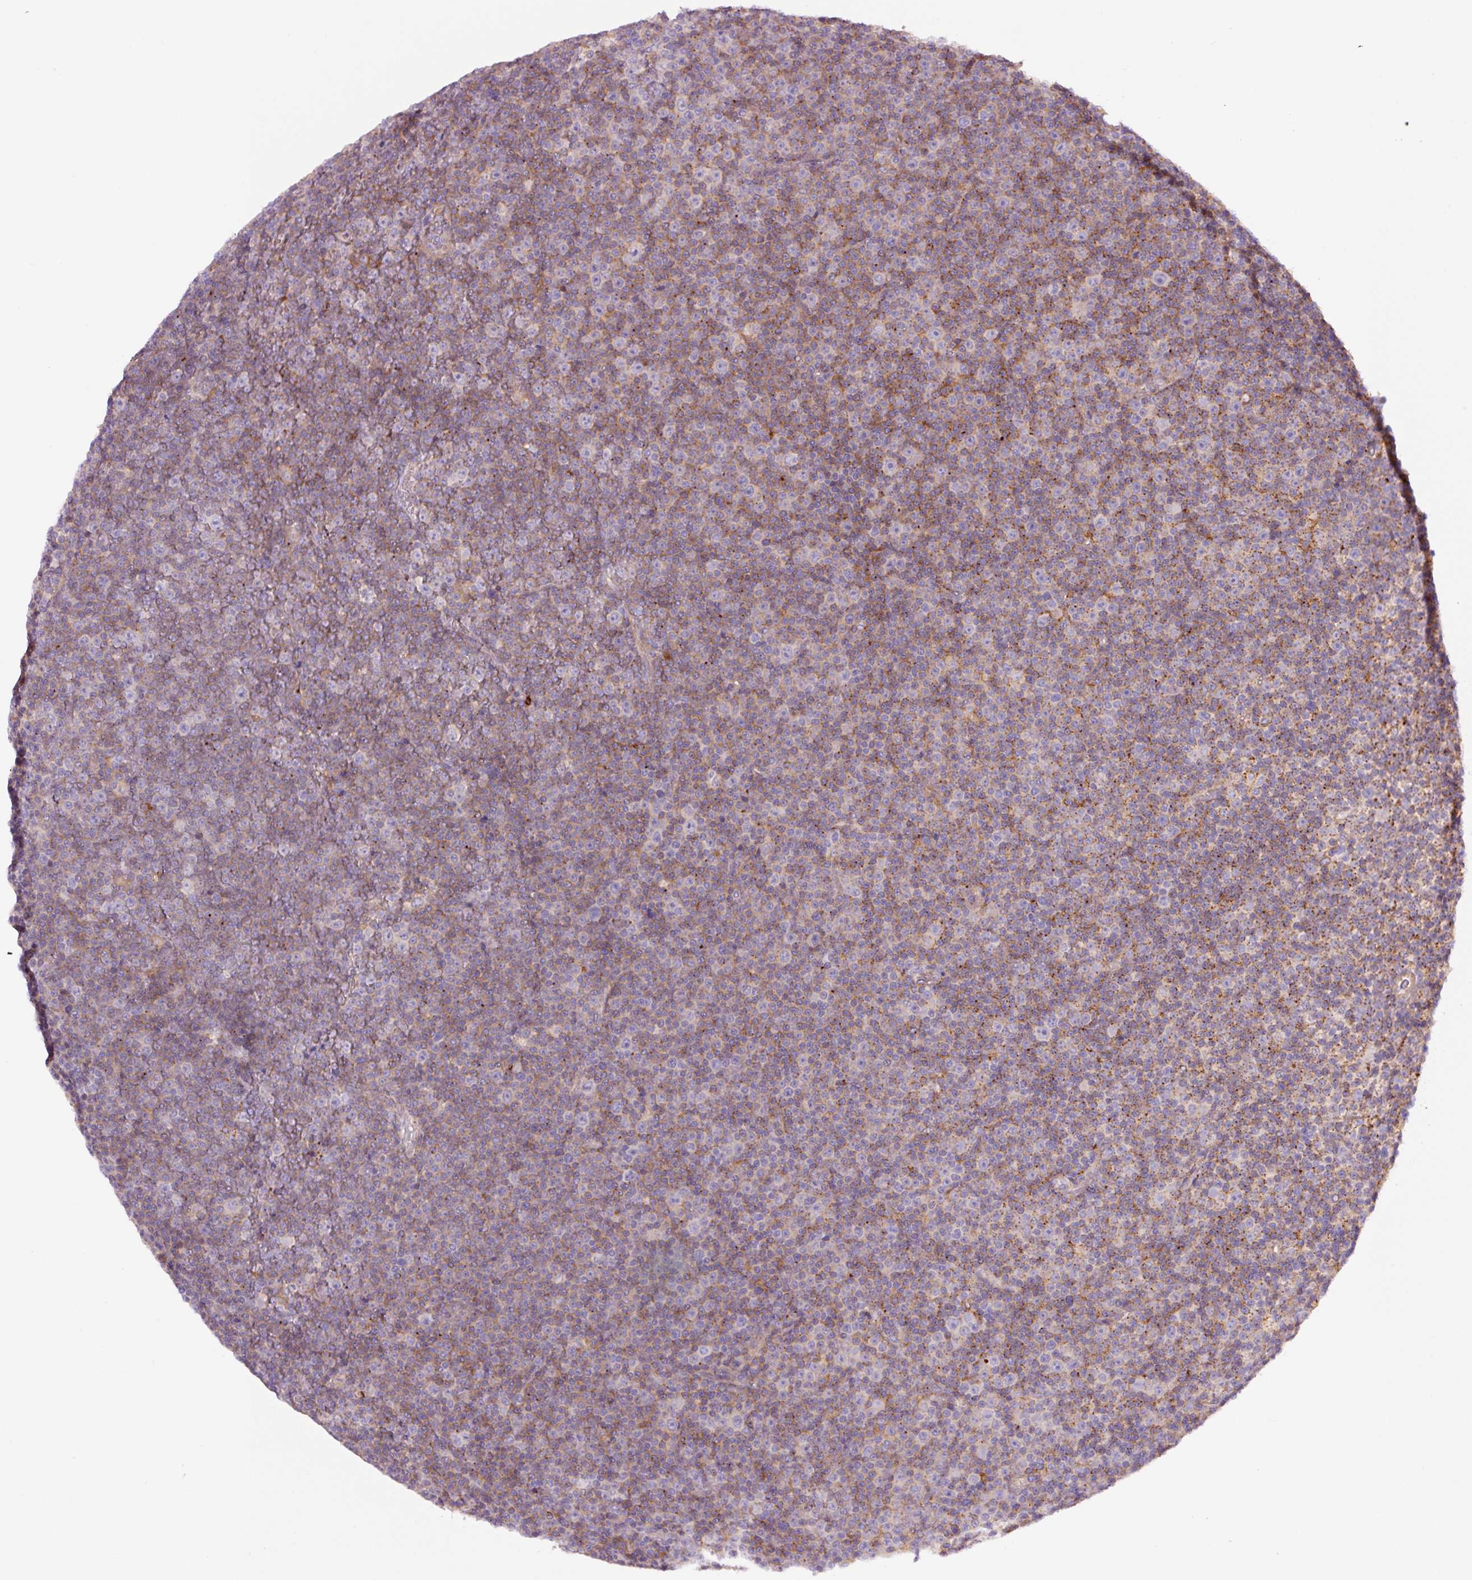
{"staining": {"intensity": "moderate", "quantity": "25%-75%", "location": "cytoplasmic/membranous"}, "tissue": "lymphoma", "cell_type": "Tumor cells", "image_type": "cancer", "snomed": [{"axis": "morphology", "description": "Malignant lymphoma, non-Hodgkin's type, Low grade"}, {"axis": "topography", "description": "Lymph node"}], "caption": "An image of lymphoma stained for a protein shows moderate cytoplasmic/membranous brown staining in tumor cells. The protein of interest is shown in brown color, while the nuclei are stained blue.", "gene": "SH2D6", "patient": {"sex": "female", "age": 67}}